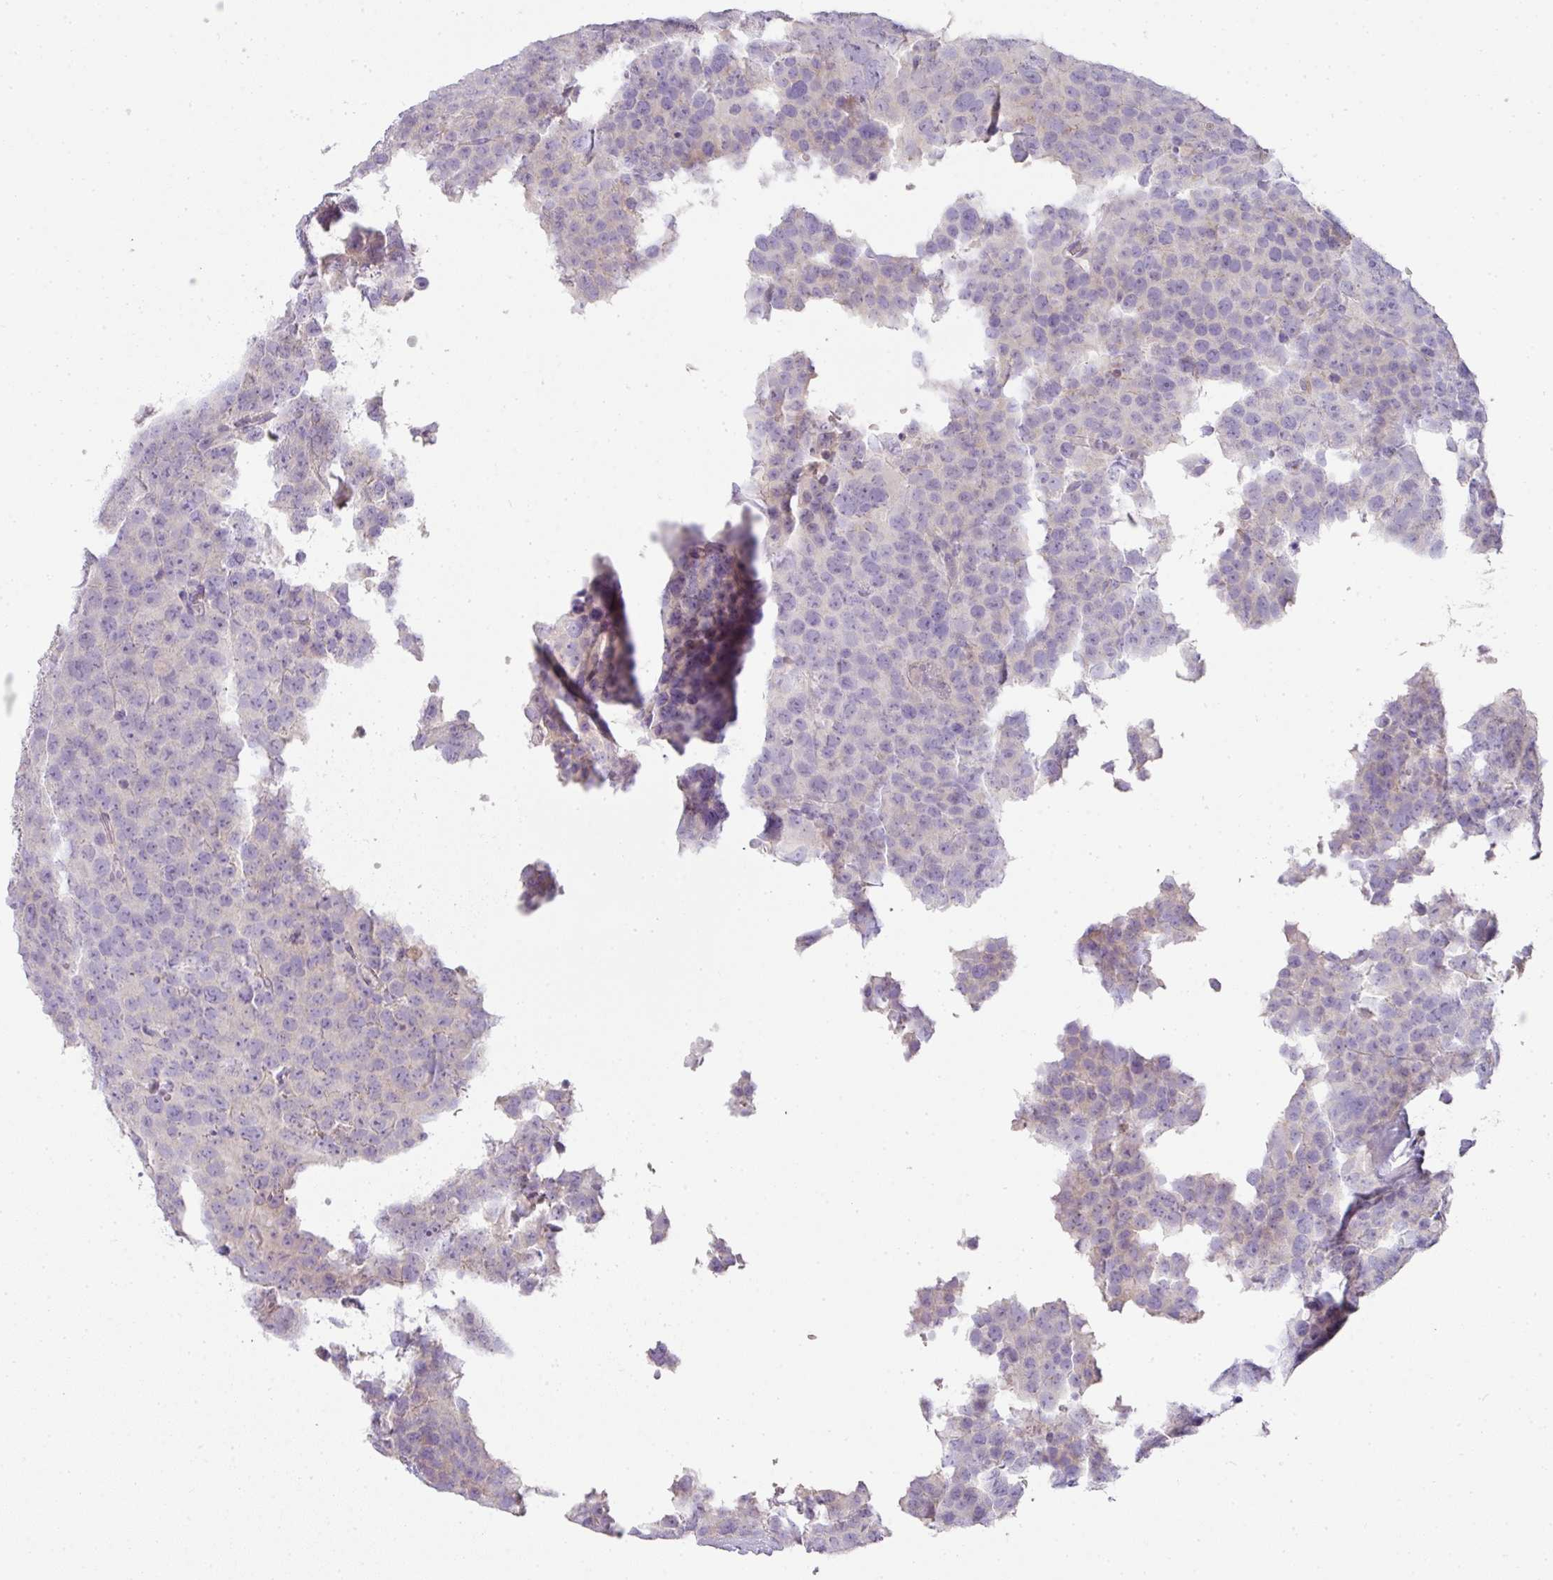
{"staining": {"intensity": "negative", "quantity": "none", "location": "none"}, "tissue": "testis cancer", "cell_type": "Tumor cells", "image_type": "cancer", "snomed": [{"axis": "morphology", "description": "Seminoma, NOS"}, {"axis": "topography", "description": "Testis"}], "caption": "The immunohistochemistry micrograph has no significant staining in tumor cells of testis seminoma tissue.", "gene": "HHEX", "patient": {"sex": "male", "age": 71}}